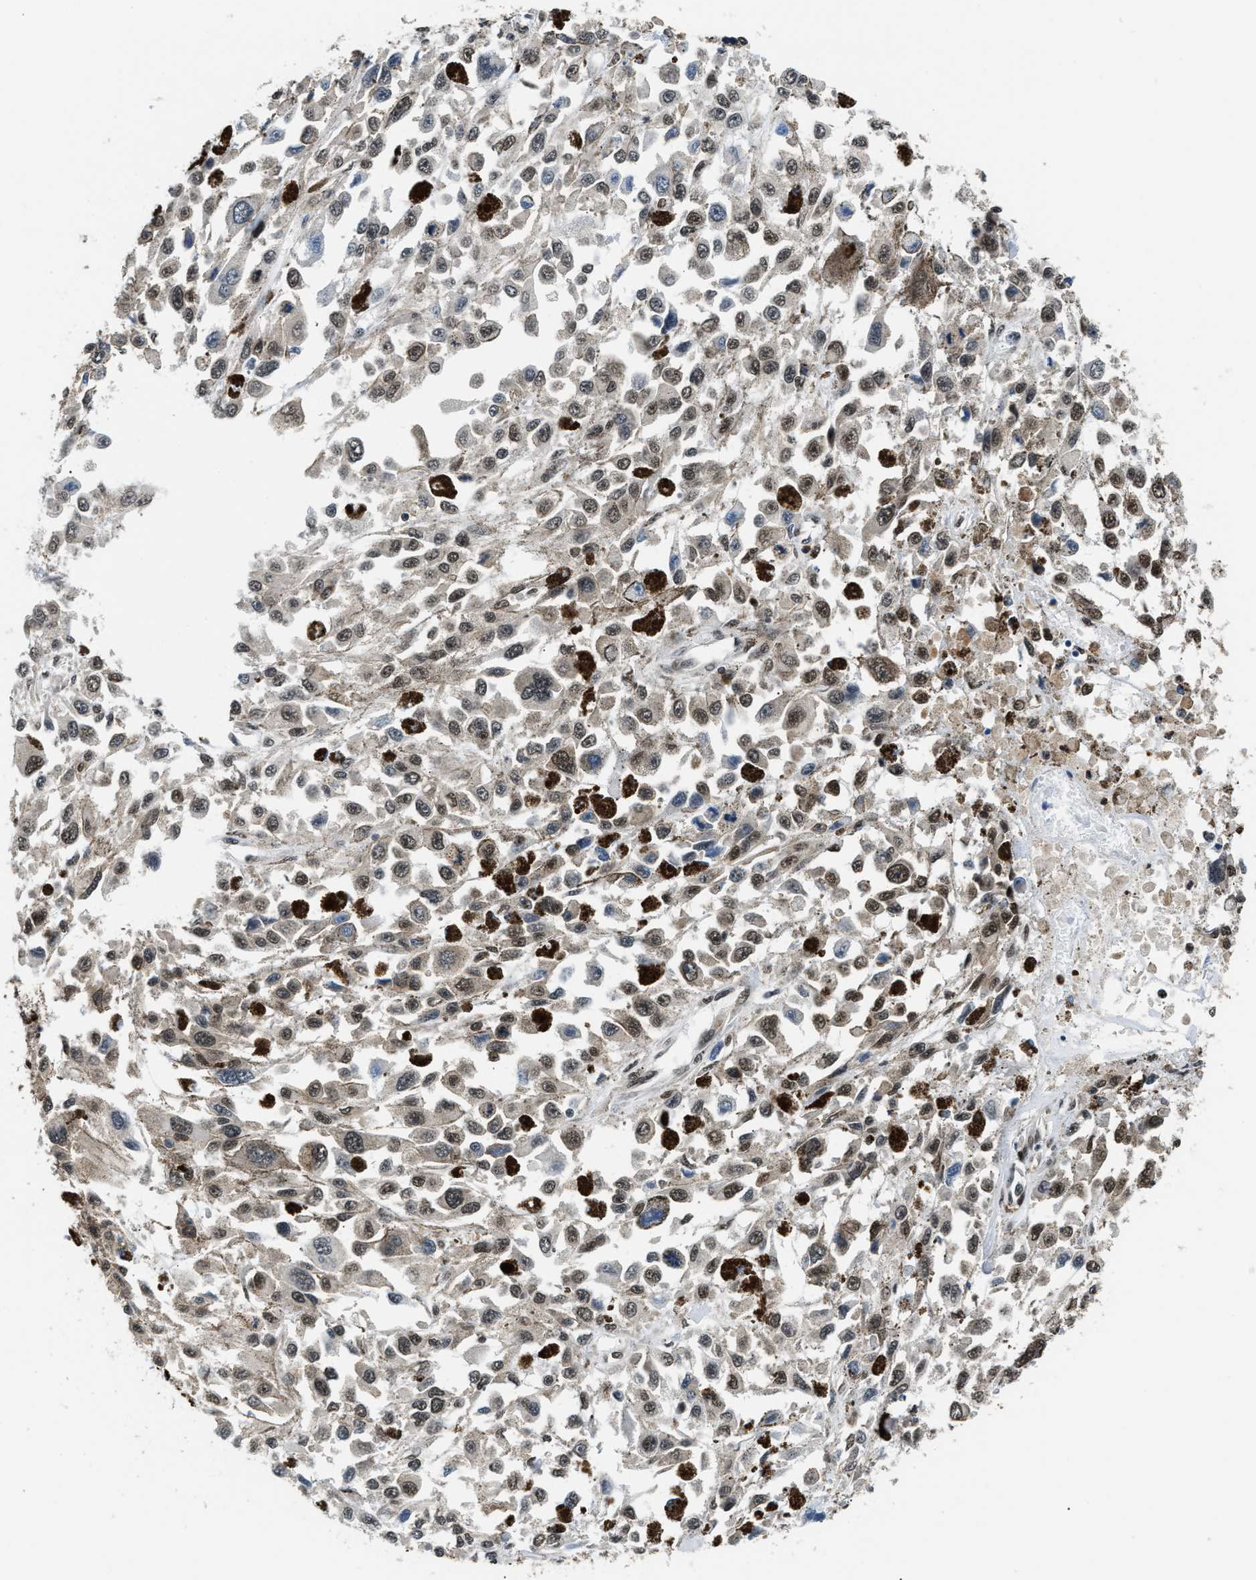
{"staining": {"intensity": "moderate", "quantity": "25%-75%", "location": "nuclear"}, "tissue": "melanoma", "cell_type": "Tumor cells", "image_type": "cancer", "snomed": [{"axis": "morphology", "description": "Malignant melanoma, Metastatic site"}, {"axis": "topography", "description": "Lymph node"}], "caption": "This is a photomicrograph of immunohistochemistry staining of malignant melanoma (metastatic site), which shows moderate staining in the nuclear of tumor cells.", "gene": "CCNDBP1", "patient": {"sex": "male", "age": 59}}